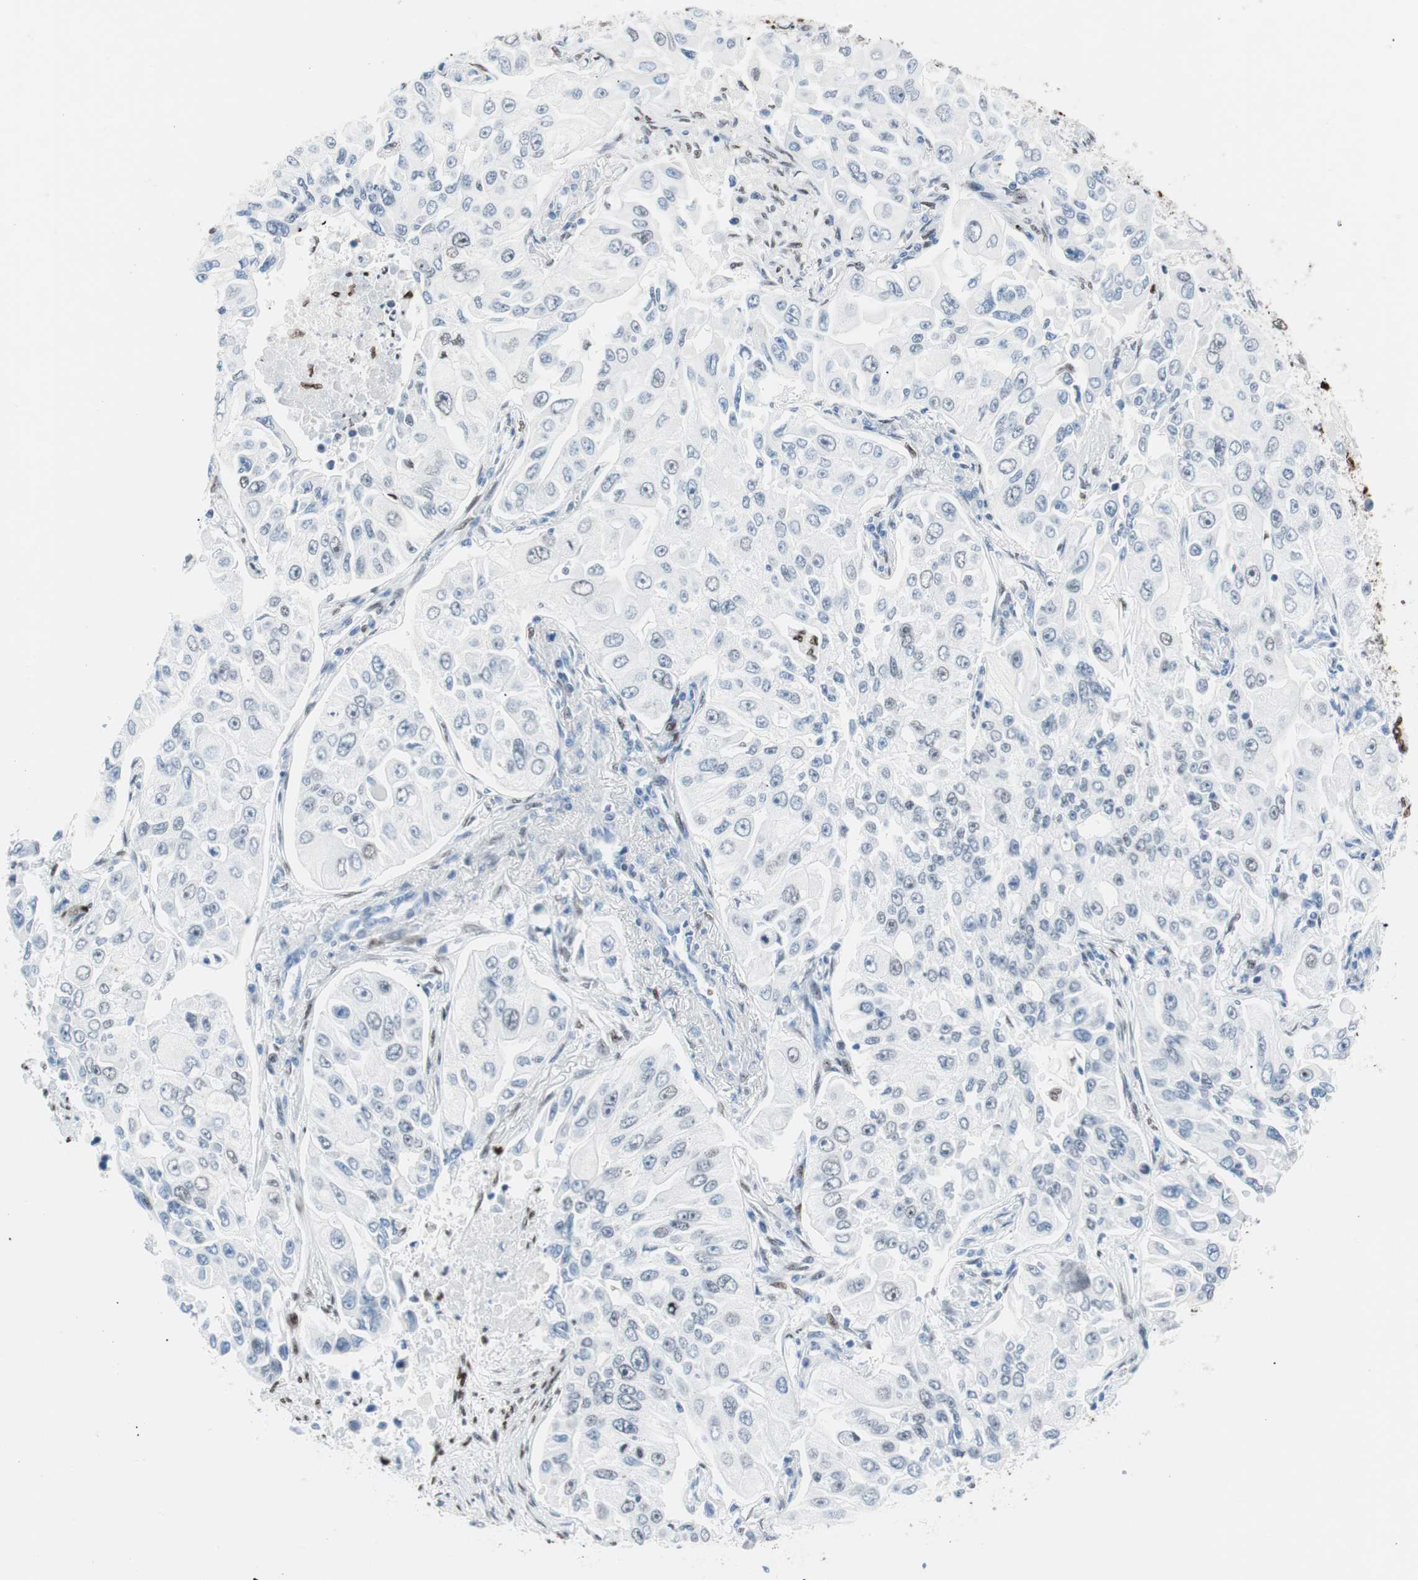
{"staining": {"intensity": "weak", "quantity": "<25%", "location": "nuclear"}, "tissue": "lung cancer", "cell_type": "Tumor cells", "image_type": "cancer", "snomed": [{"axis": "morphology", "description": "Adenocarcinoma, NOS"}, {"axis": "topography", "description": "Lung"}], "caption": "Tumor cells are negative for protein expression in human lung cancer (adenocarcinoma). Nuclei are stained in blue.", "gene": "CEBPB", "patient": {"sex": "male", "age": 84}}